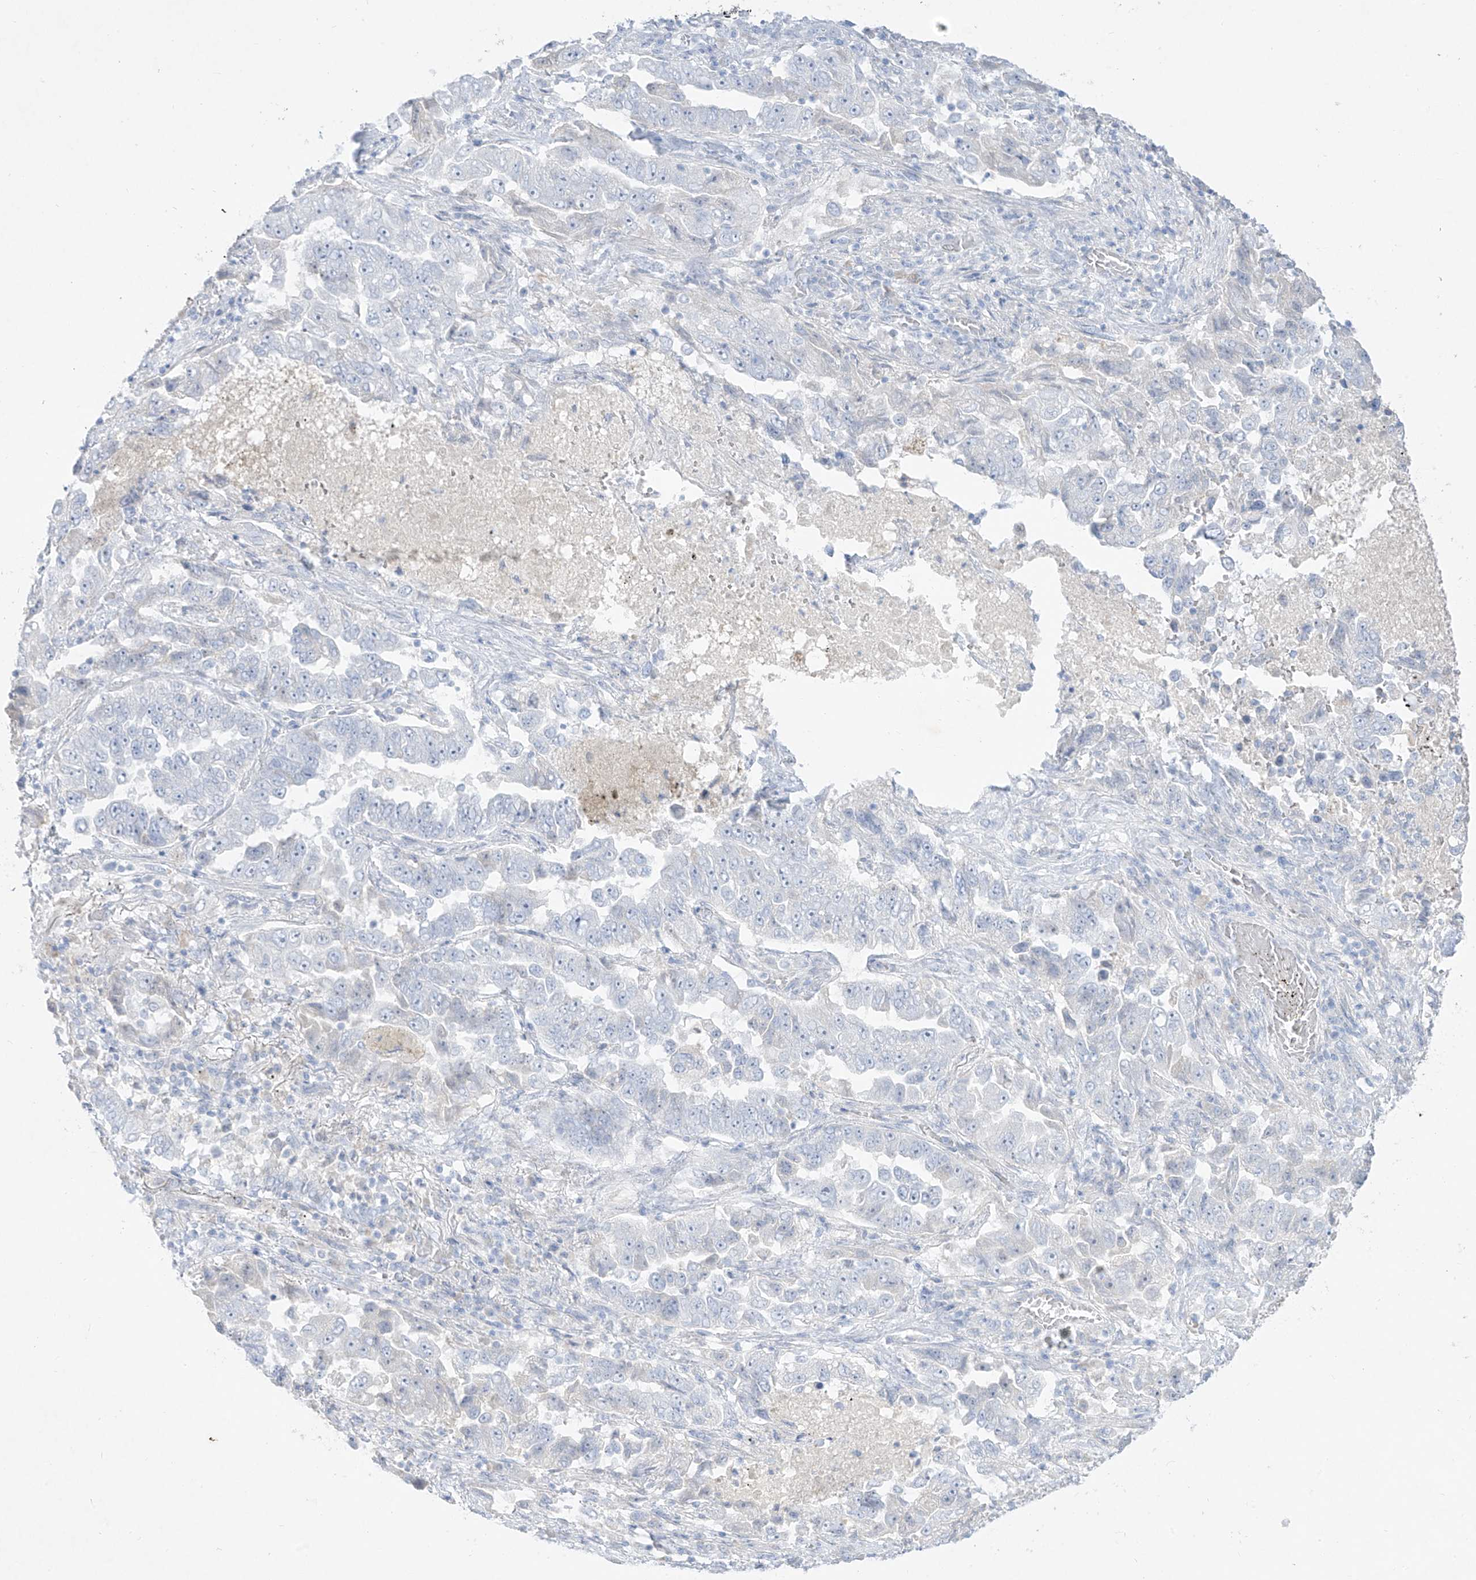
{"staining": {"intensity": "negative", "quantity": "none", "location": "none"}, "tissue": "lung cancer", "cell_type": "Tumor cells", "image_type": "cancer", "snomed": [{"axis": "morphology", "description": "Adenocarcinoma, NOS"}, {"axis": "topography", "description": "Lung"}], "caption": "Lung adenocarcinoma stained for a protein using immunohistochemistry displays no expression tumor cells.", "gene": "TGM4", "patient": {"sex": "female", "age": 51}}